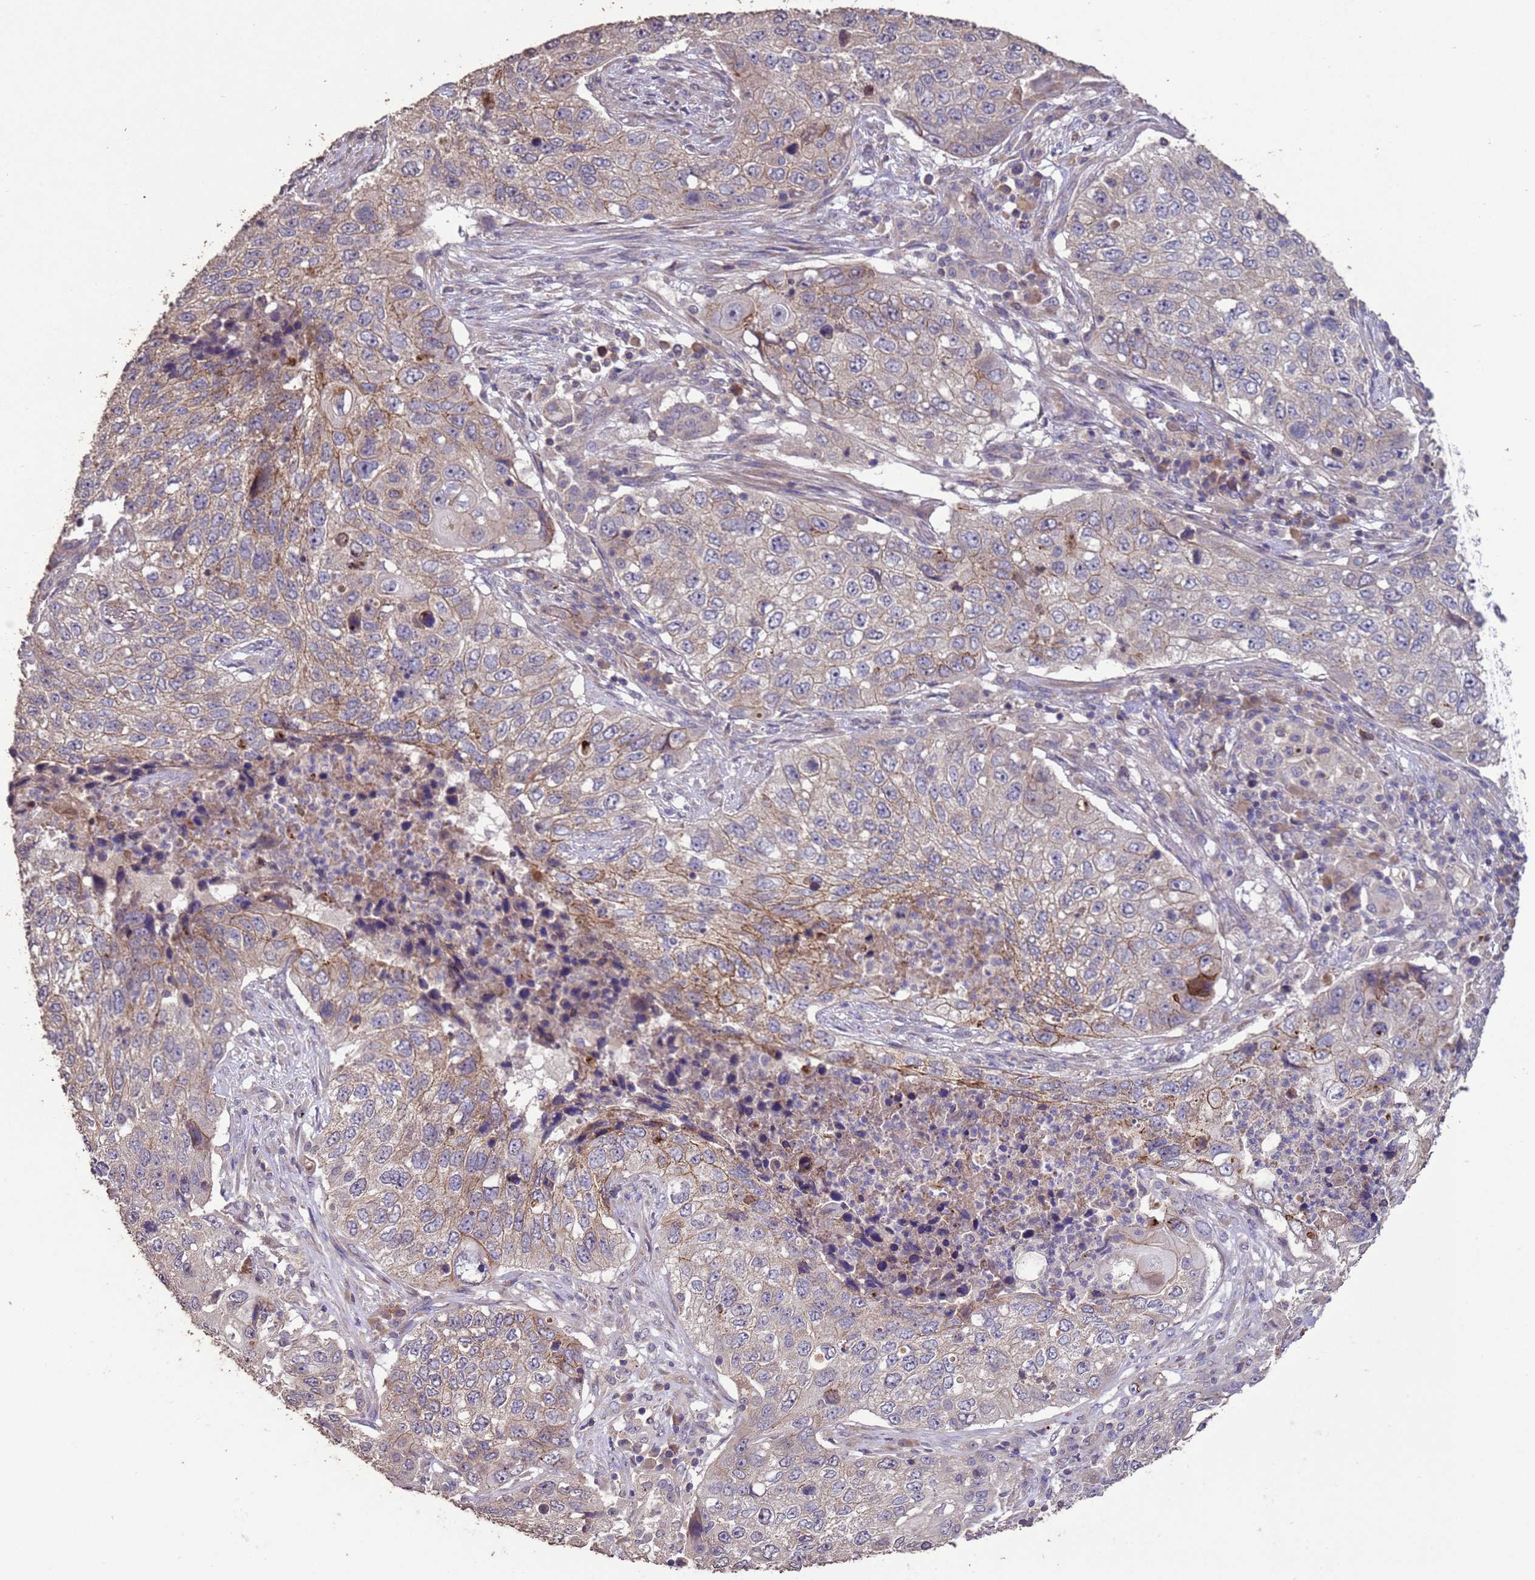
{"staining": {"intensity": "moderate", "quantity": "<25%", "location": "cytoplasmic/membranous"}, "tissue": "lung cancer", "cell_type": "Tumor cells", "image_type": "cancer", "snomed": [{"axis": "morphology", "description": "Squamous cell carcinoma, NOS"}, {"axis": "topography", "description": "Lung"}], "caption": "Tumor cells show moderate cytoplasmic/membranous staining in about <25% of cells in lung cancer (squamous cell carcinoma).", "gene": "SLC9B2", "patient": {"sex": "female", "age": 63}}